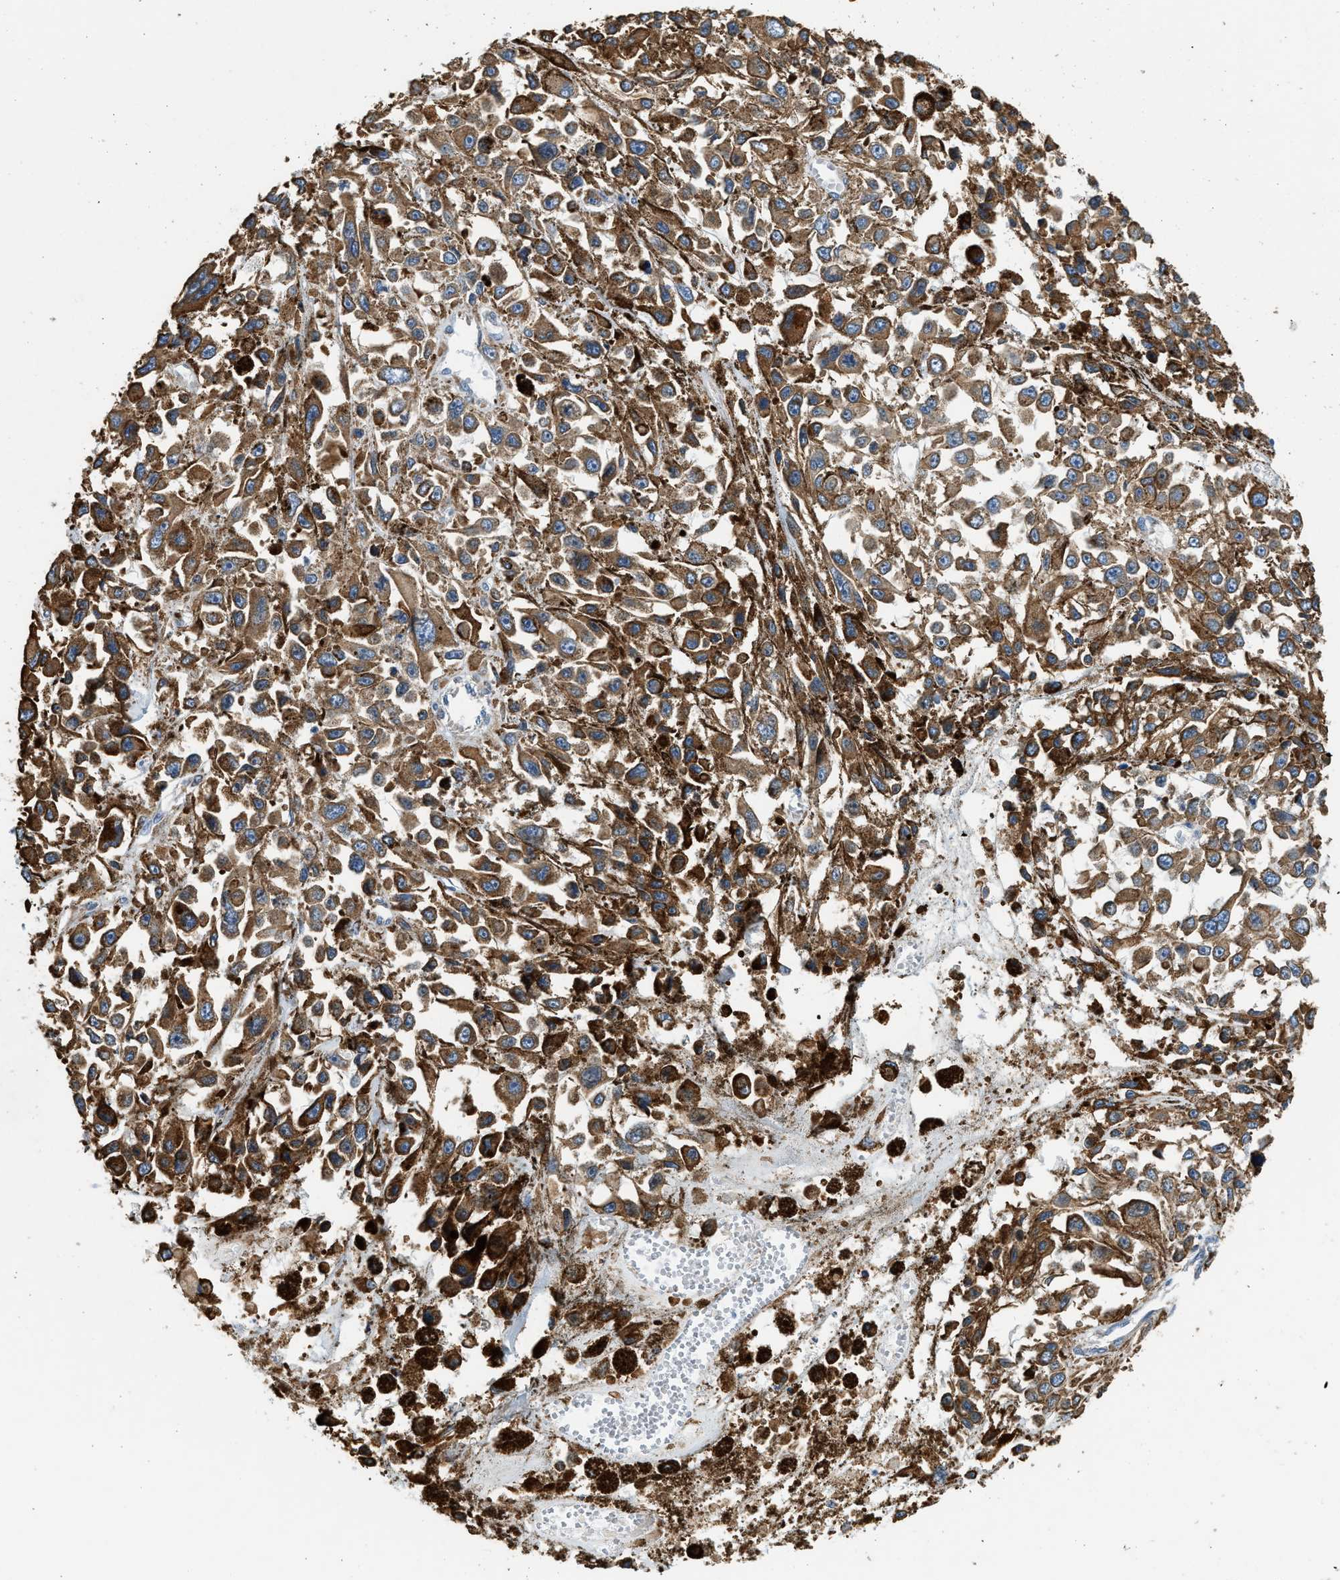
{"staining": {"intensity": "moderate", "quantity": ">75%", "location": "cytoplasmic/membranous"}, "tissue": "melanoma", "cell_type": "Tumor cells", "image_type": "cancer", "snomed": [{"axis": "morphology", "description": "Malignant melanoma, Metastatic site"}, {"axis": "topography", "description": "Lymph node"}], "caption": "Immunohistochemical staining of human melanoma shows medium levels of moderate cytoplasmic/membranous staining in about >75% of tumor cells.", "gene": "CNTN6", "patient": {"sex": "male", "age": 59}}